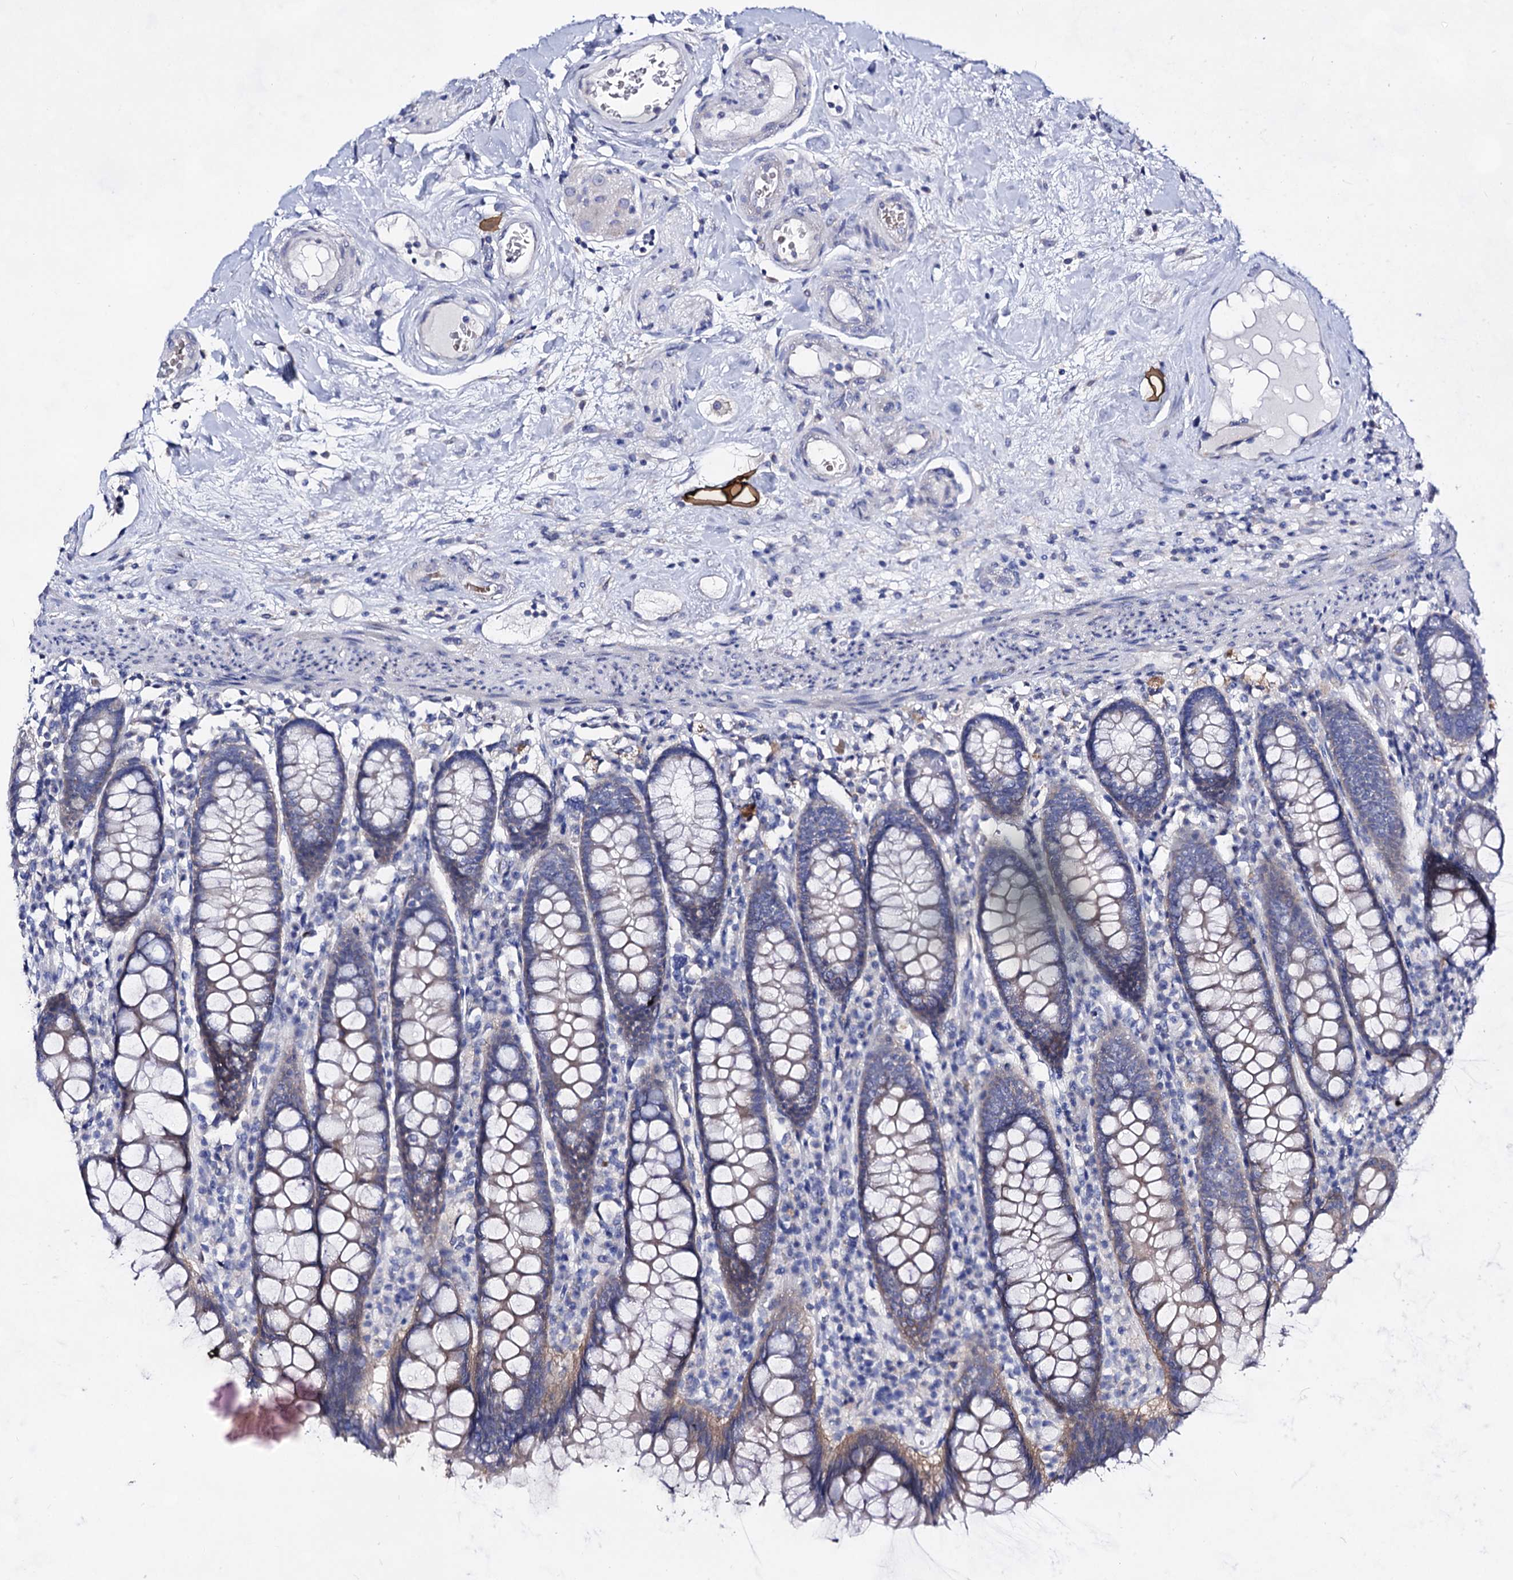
{"staining": {"intensity": "negative", "quantity": "none", "location": "none"}, "tissue": "colon", "cell_type": "Endothelial cells", "image_type": "normal", "snomed": [{"axis": "morphology", "description": "Normal tissue, NOS"}, {"axis": "topography", "description": "Colon"}], "caption": "Endothelial cells are negative for brown protein staining in benign colon. (Brightfield microscopy of DAB (3,3'-diaminobenzidine) immunohistochemistry at high magnification).", "gene": "PLIN1", "patient": {"sex": "female", "age": 79}}